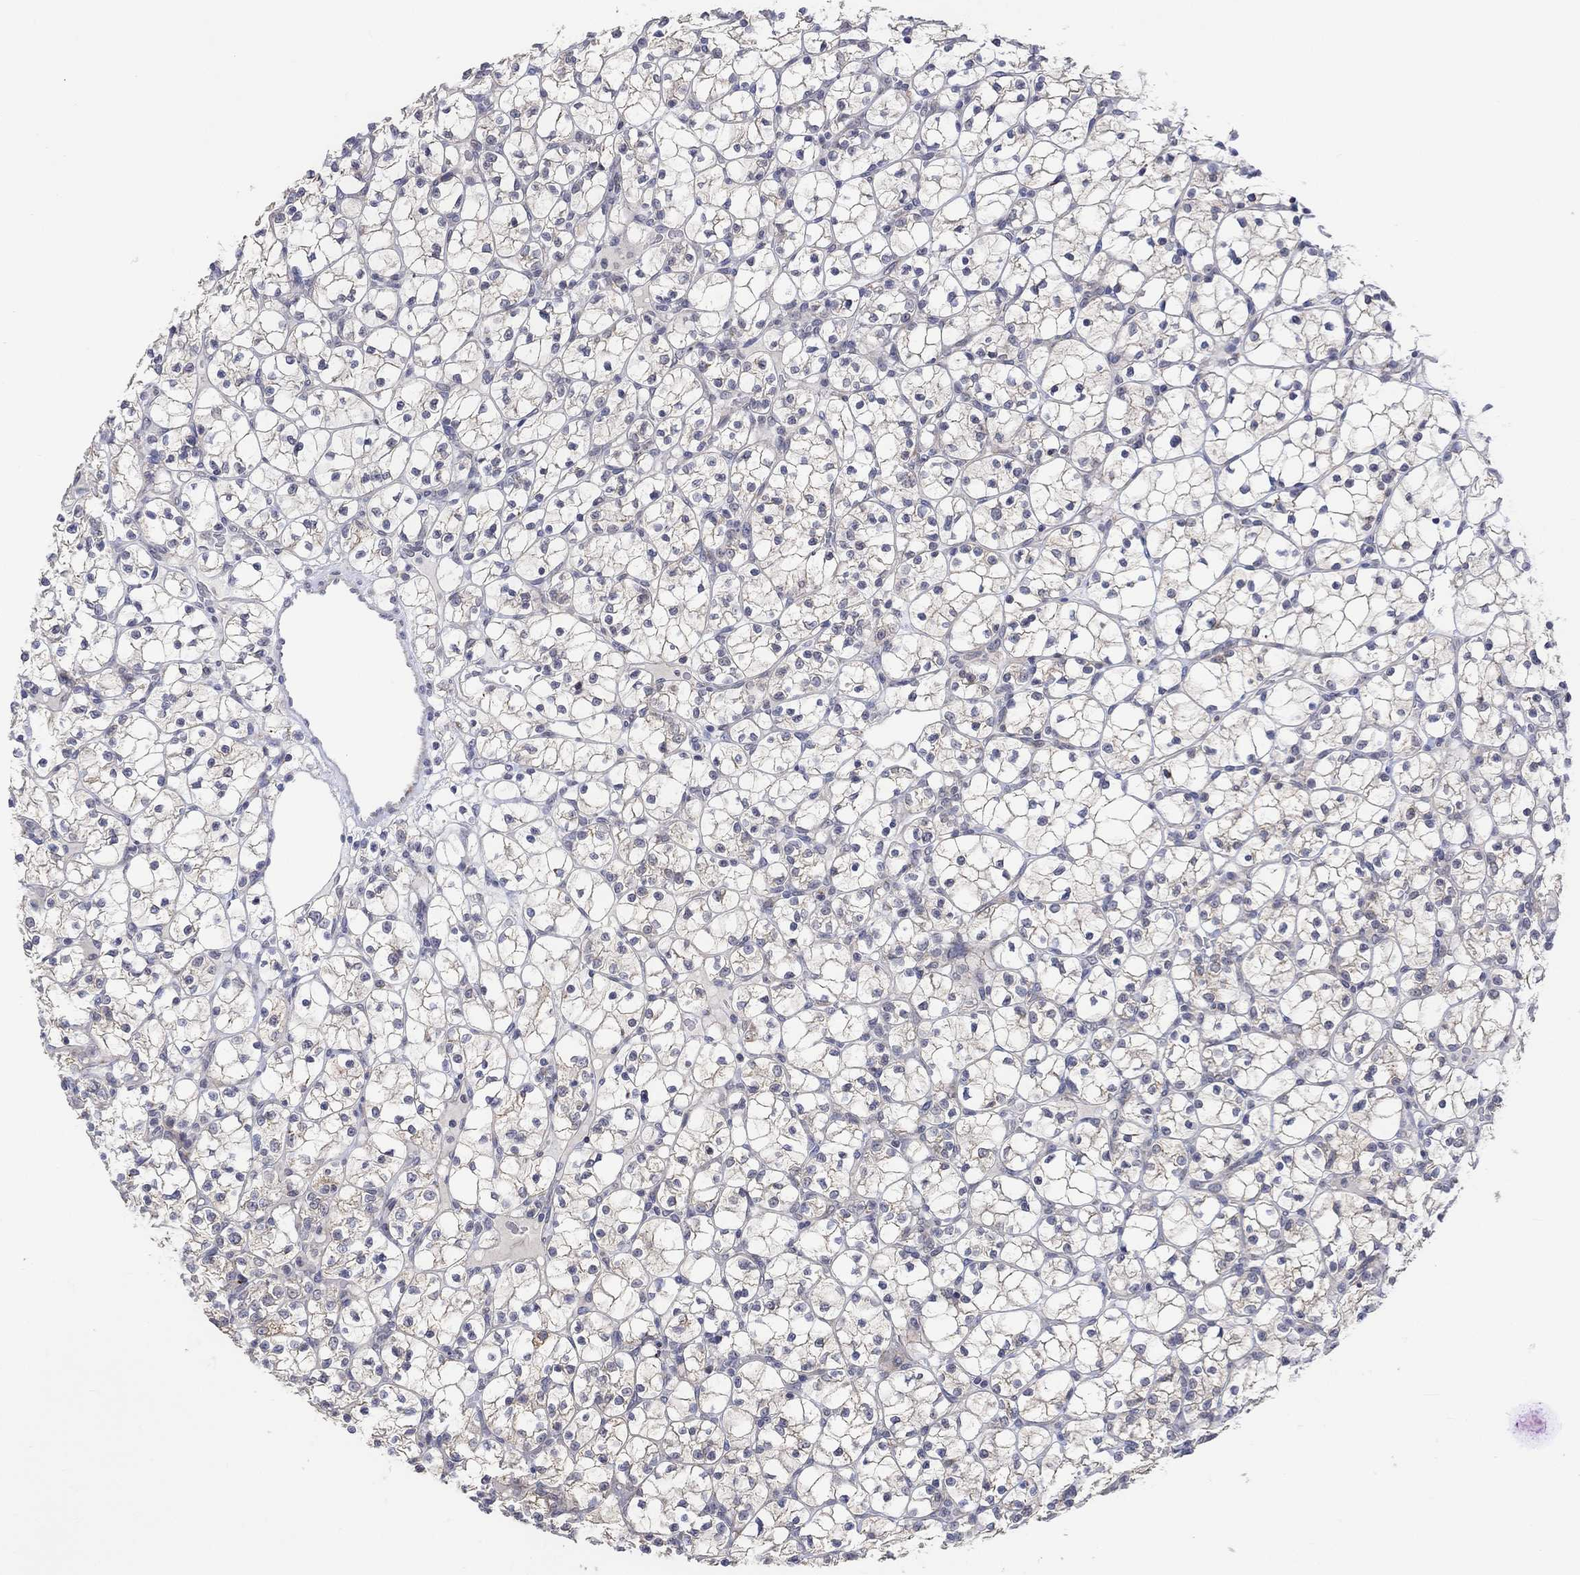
{"staining": {"intensity": "negative", "quantity": "none", "location": "none"}, "tissue": "renal cancer", "cell_type": "Tumor cells", "image_type": "cancer", "snomed": [{"axis": "morphology", "description": "Adenocarcinoma, NOS"}, {"axis": "topography", "description": "Kidney"}], "caption": "This is an IHC micrograph of human renal cancer (adenocarcinoma). There is no positivity in tumor cells.", "gene": "SLC48A1", "patient": {"sex": "female", "age": 89}}